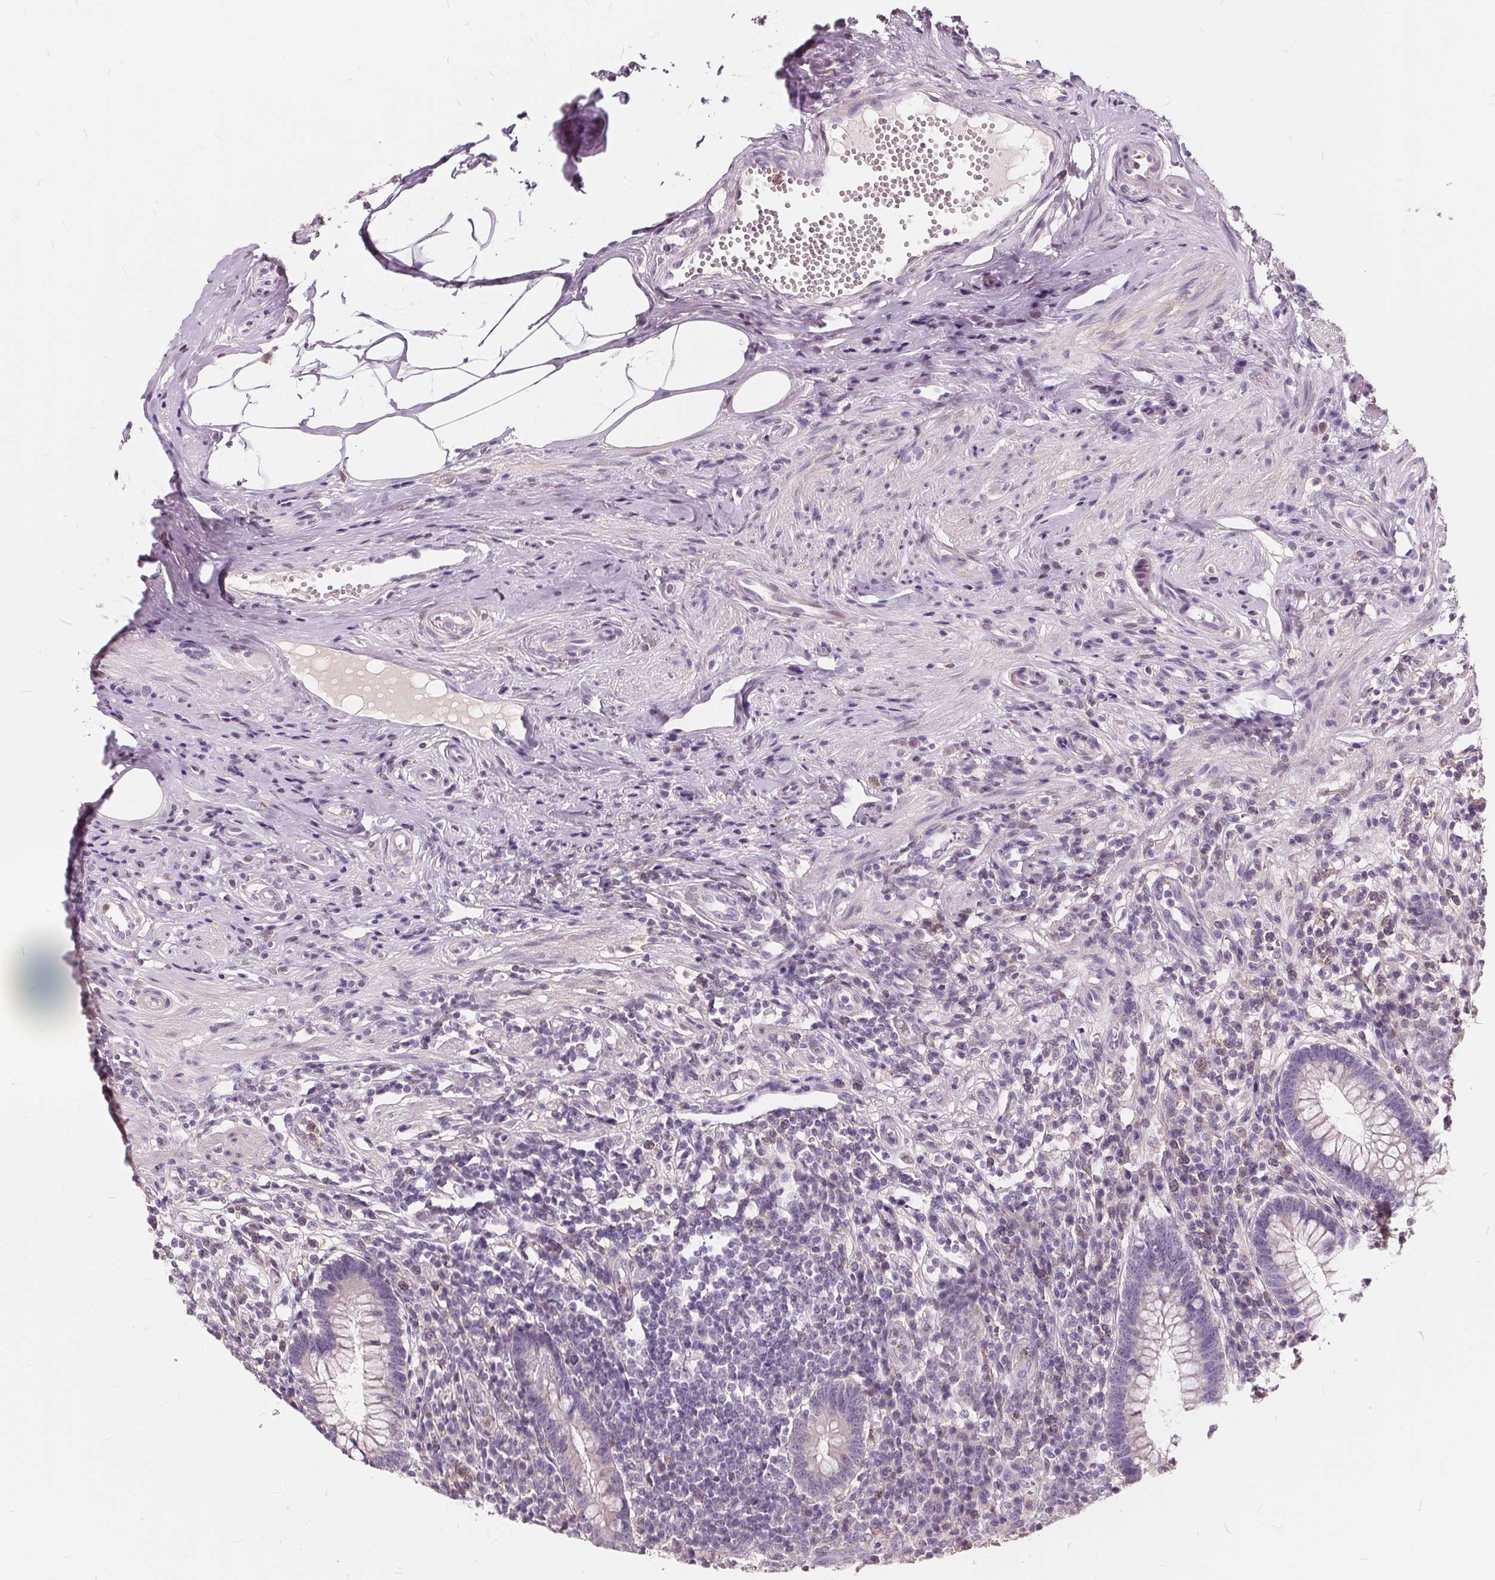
{"staining": {"intensity": "negative", "quantity": "none", "location": "none"}, "tissue": "appendix", "cell_type": "Glandular cells", "image_type": "normal", "snomed": [{"axis": "morphology", "description": "Normal tissue, NOS"}, {"axis": "topography", "description": "Appendix"}], "caption": "This is a micrograph of immunohistochemistry staining of normal appendix, which shows no positivity in glandular cells.", "gene": "HAAO", "patient": {"sex": "female", "age": 56}}